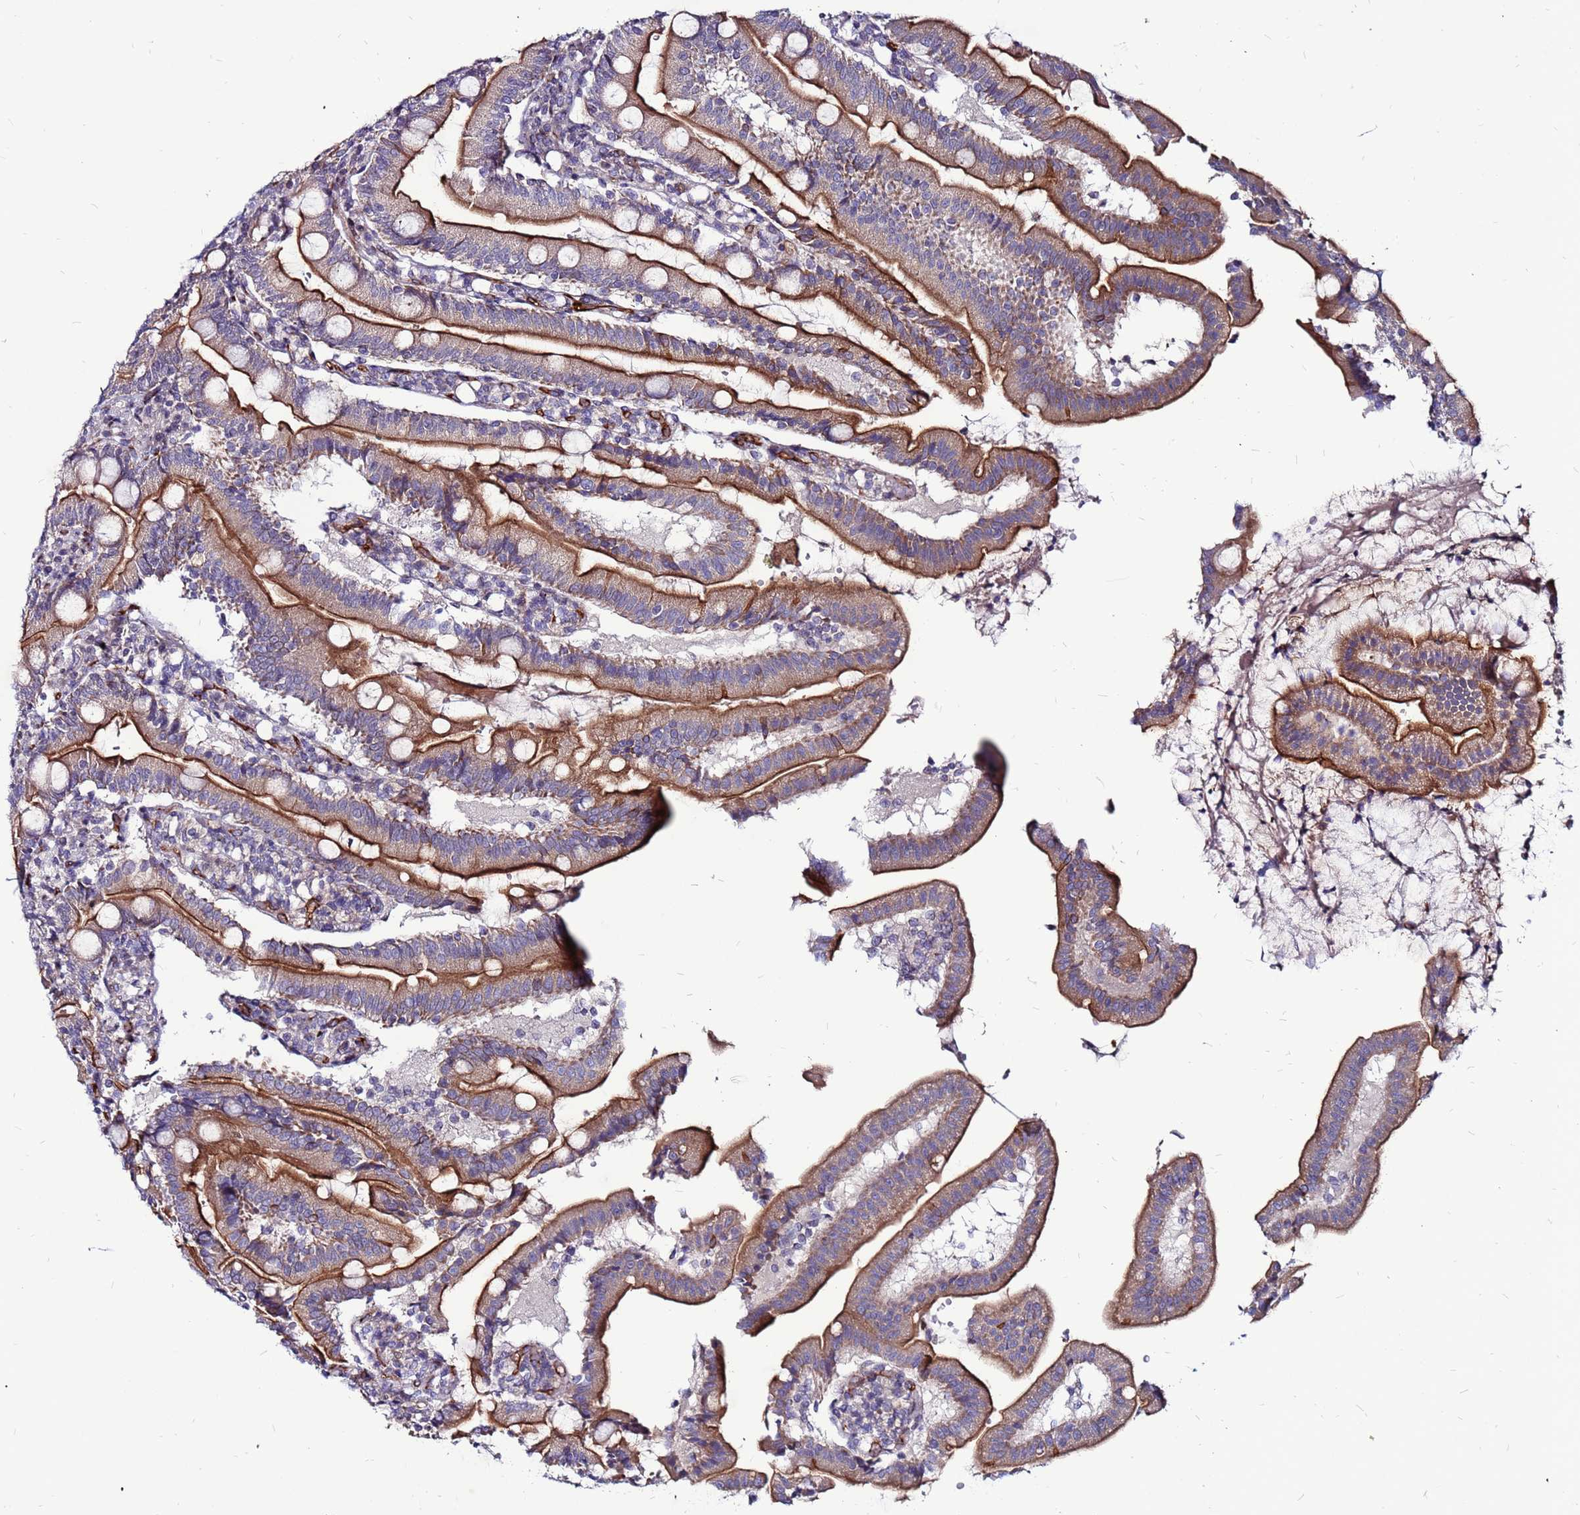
{"staining": {"intensity": "moderate", "quantity": "25%-75%", "location": "cytoplasmic/membranous"}, "tissue": "duodenum", "cell_type": "Glandular cells", "image_type": "normal", "snomed": [{"axis": "morphology", "description": "Normal tissue, NOS"}, {"axis": "topography", "description": "Duodenum"}], "caption": "Protein analysis of normal duodenum shows moderate cytoplasmic/membranous expression in approximately 25%-75% of glandular cells.", "gene": "CCDC71", "patient": {"sex": "female", "age": 67}}